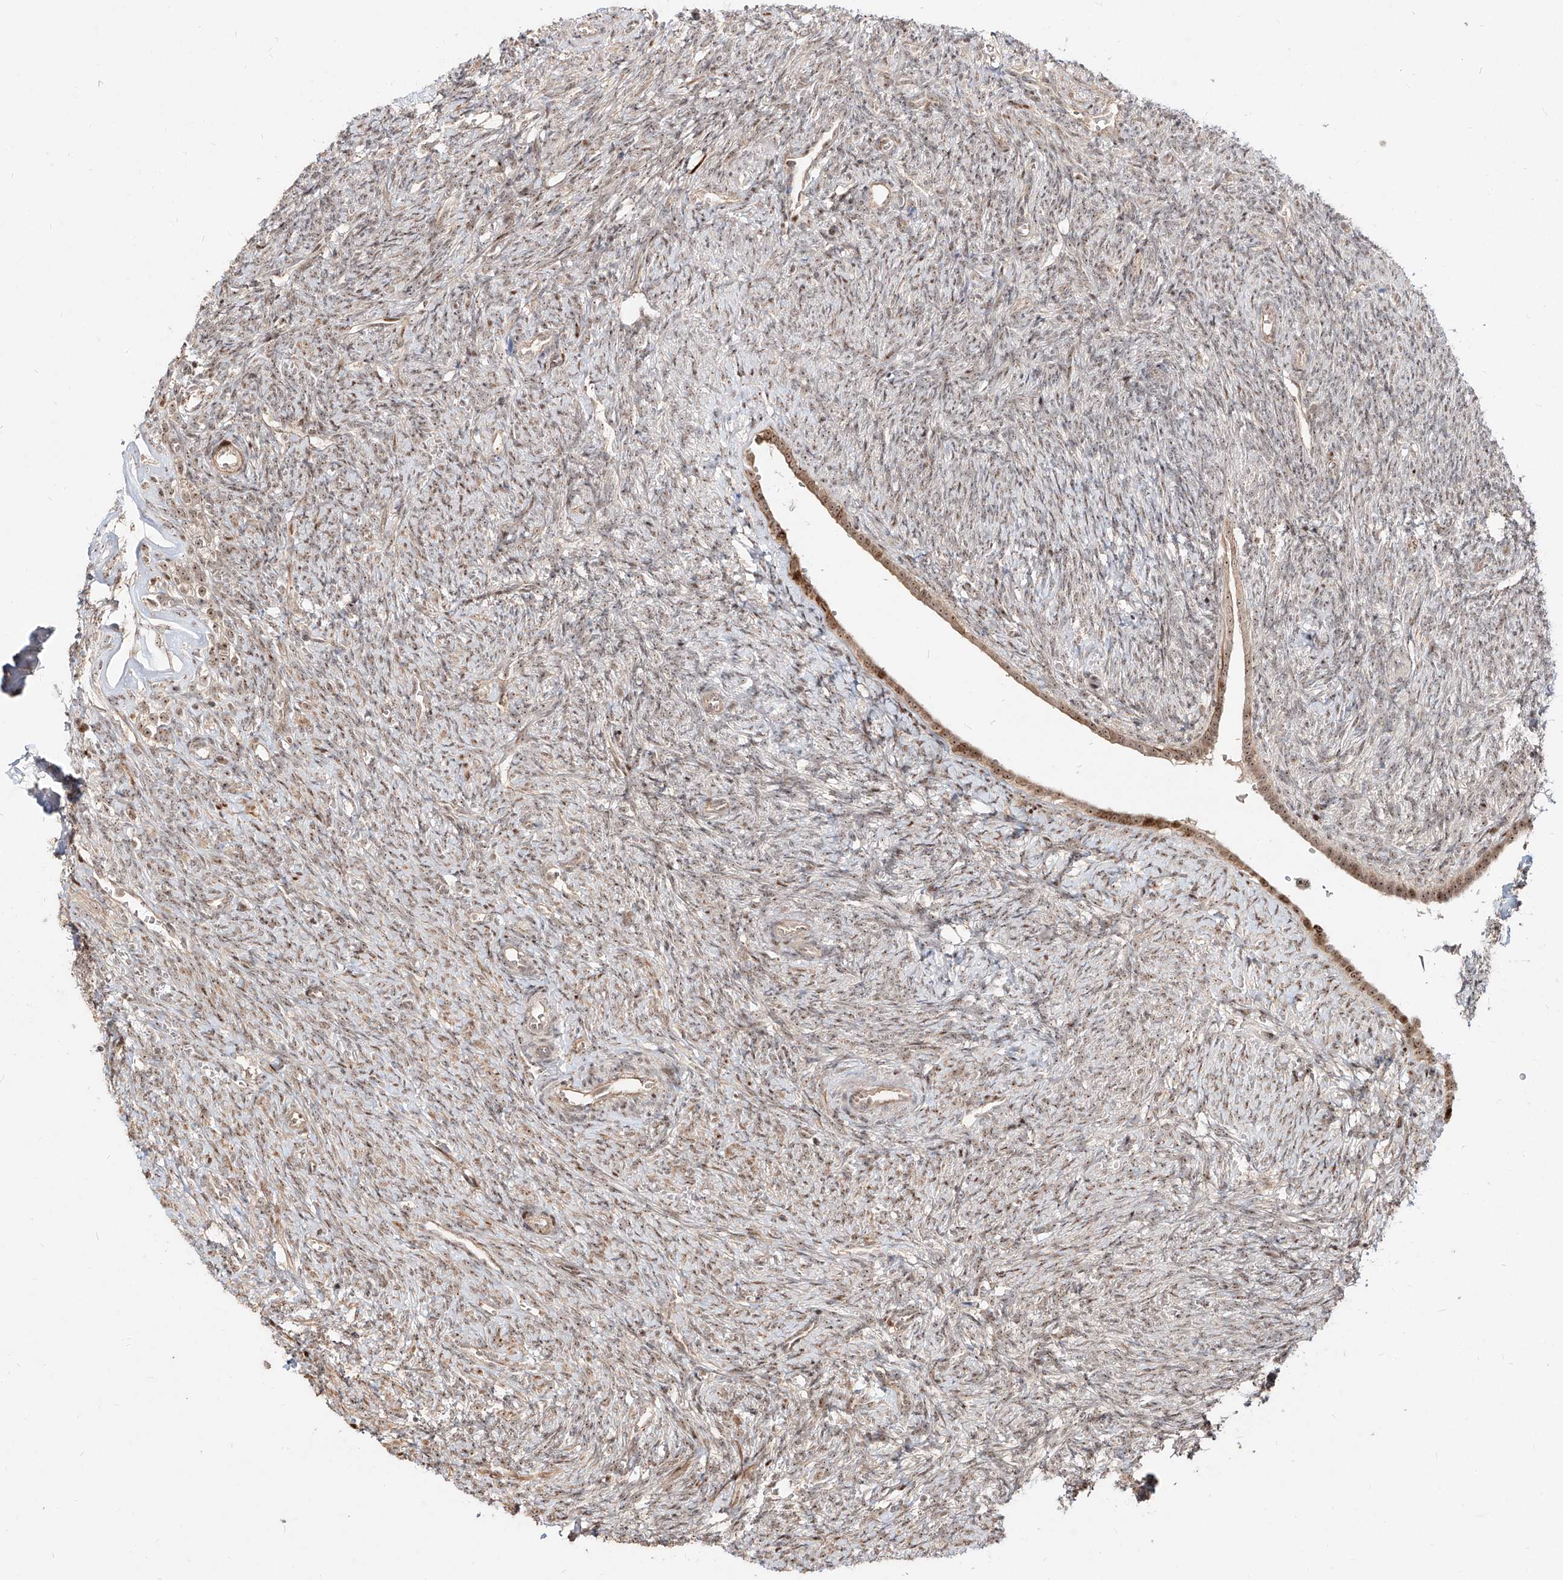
{"staining": {"intensity": "weak", "quantity": ">75%", "location": "cytoplasmic/membranous,nuclear"}, "tissue": "ovary", "cell_type": "Follicle cells", "image_type": "normal", "snomed": [{"axis": "morphology", "description": "Normal tissue, NOS"}, {"axis": "topography", "description": "Ovary"}], "caption": "Unremarkable ovary reveals weak cytoplasmic/membranous,nuclear positivity in approximately >75% of follicle cells (Stains: DAB (3,3'-diaminobenzidine) in brown, nuclei in blue, Microscopy: brightfield microscopy at high magnification)..", "gene": "ZNF710", "patient": {"sex": "female", "age": 41}}